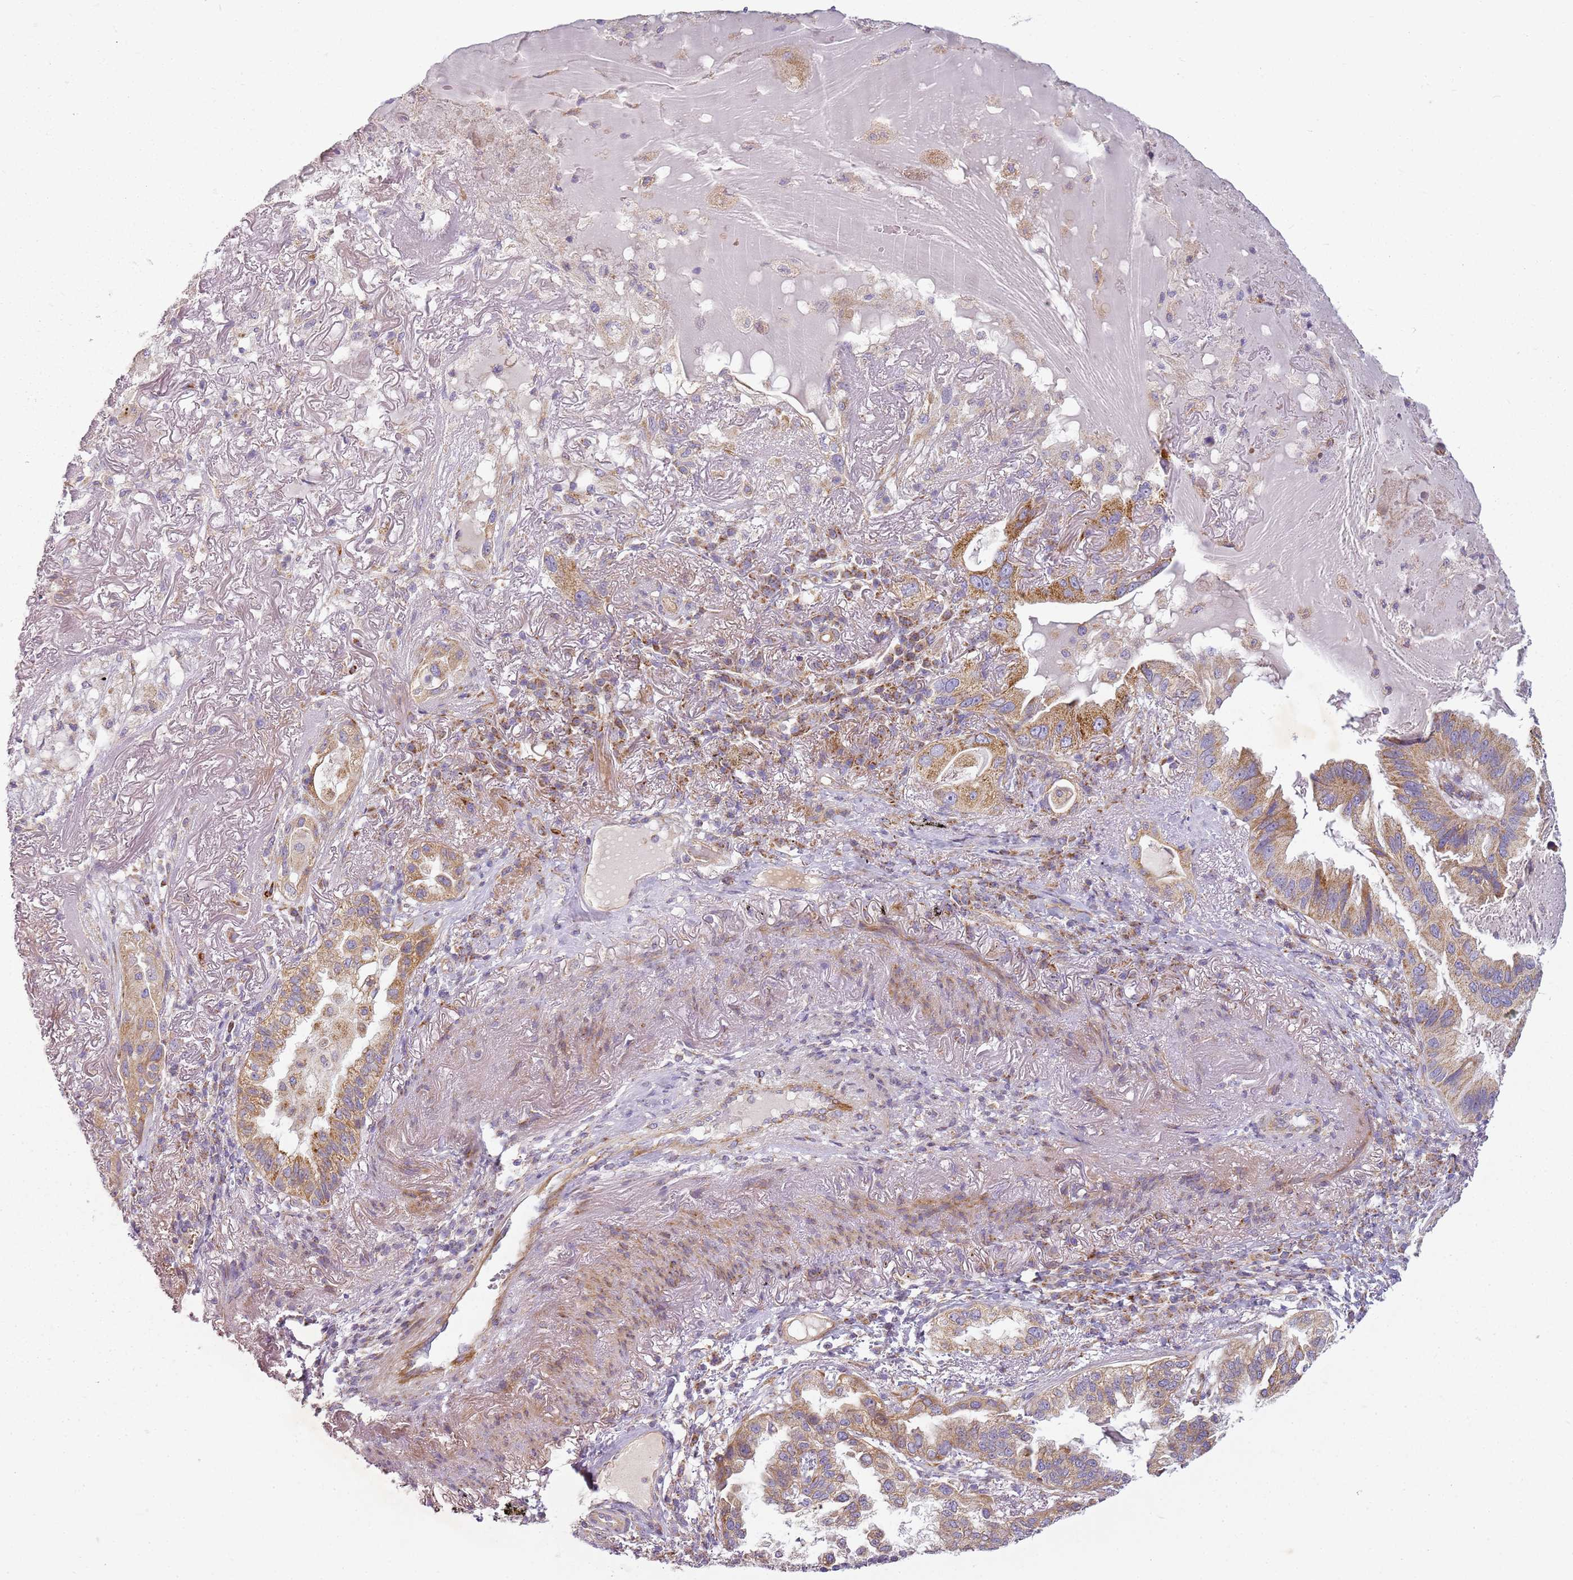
{"staining": {"intensity": "moderate", "quantity": ">75%", "location": "cytoplasmic/membranous"}, "tissue": "lung cancer", "cell_type": "Tumor cells", "image_type": "cancer", "snomed": [{"axis": "morphology", "description": "Adenocarcinoma, NOS"}, {"axis": "topography", "description": "Lung"}], "caption": "Human lung adenocarcinoma stained with a protein marker exhibits moderate staining in tumor cells.", "gene": "TMEM200C", "patient": {"sex": "female", "age": 69}}